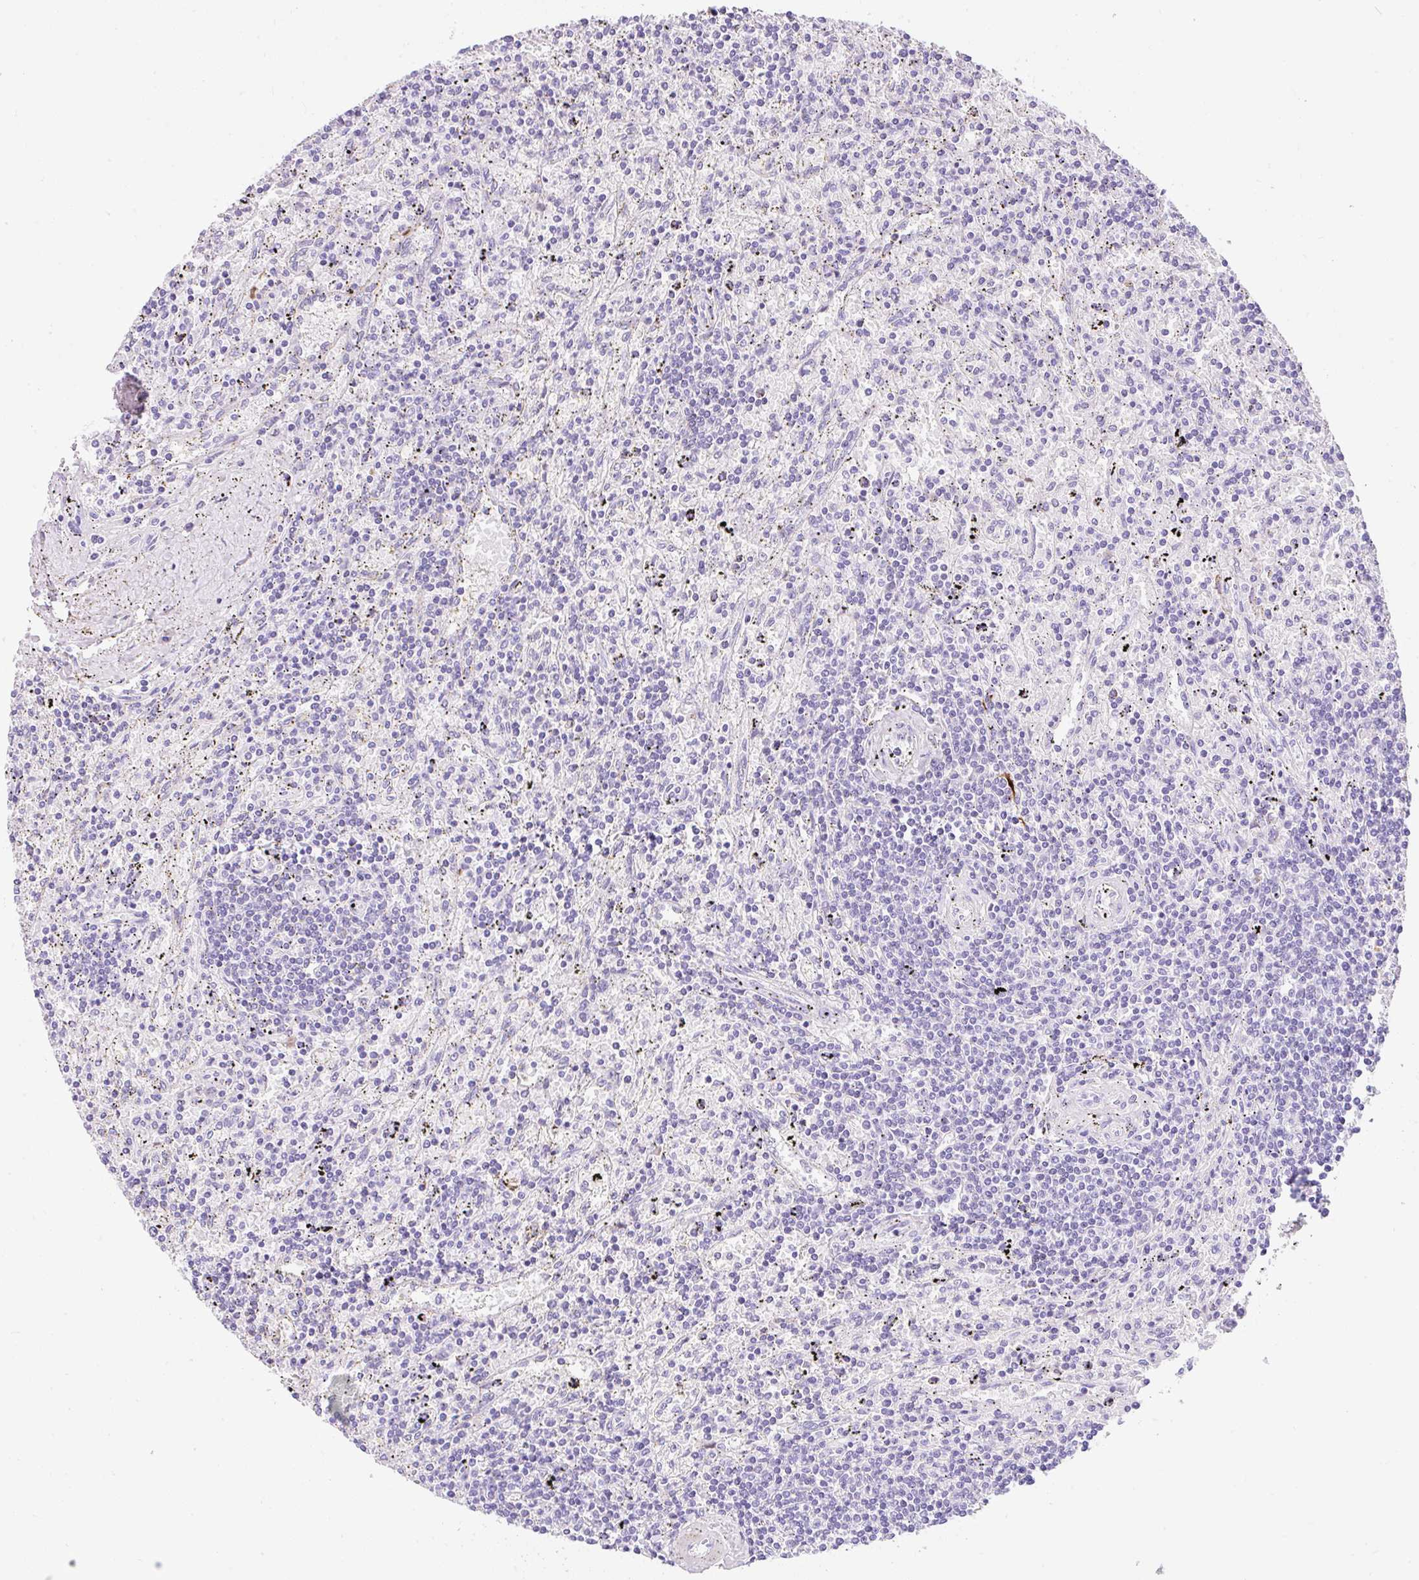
{"staining": {"intensity": "negative", "quantity": "none", "location": "none"}, "tissue": "lymphoma", "cell_type": "Tumor cells", "image_type": "cancer", "snomed": [{"axis": "morphology", "description": "Malignant lymphoma, non-Hodgkin's type, Low grade"}, {"axis": "topography", "description": "Spleen"}], "caption": "A high-resolution histopathology image shows immunohistochemistry staining of lymphoma, which demonstrates no significant expression in tumor cells.", "gene": "APOC4-APOC2", "patient": {"sex": "male", "age": 76}}